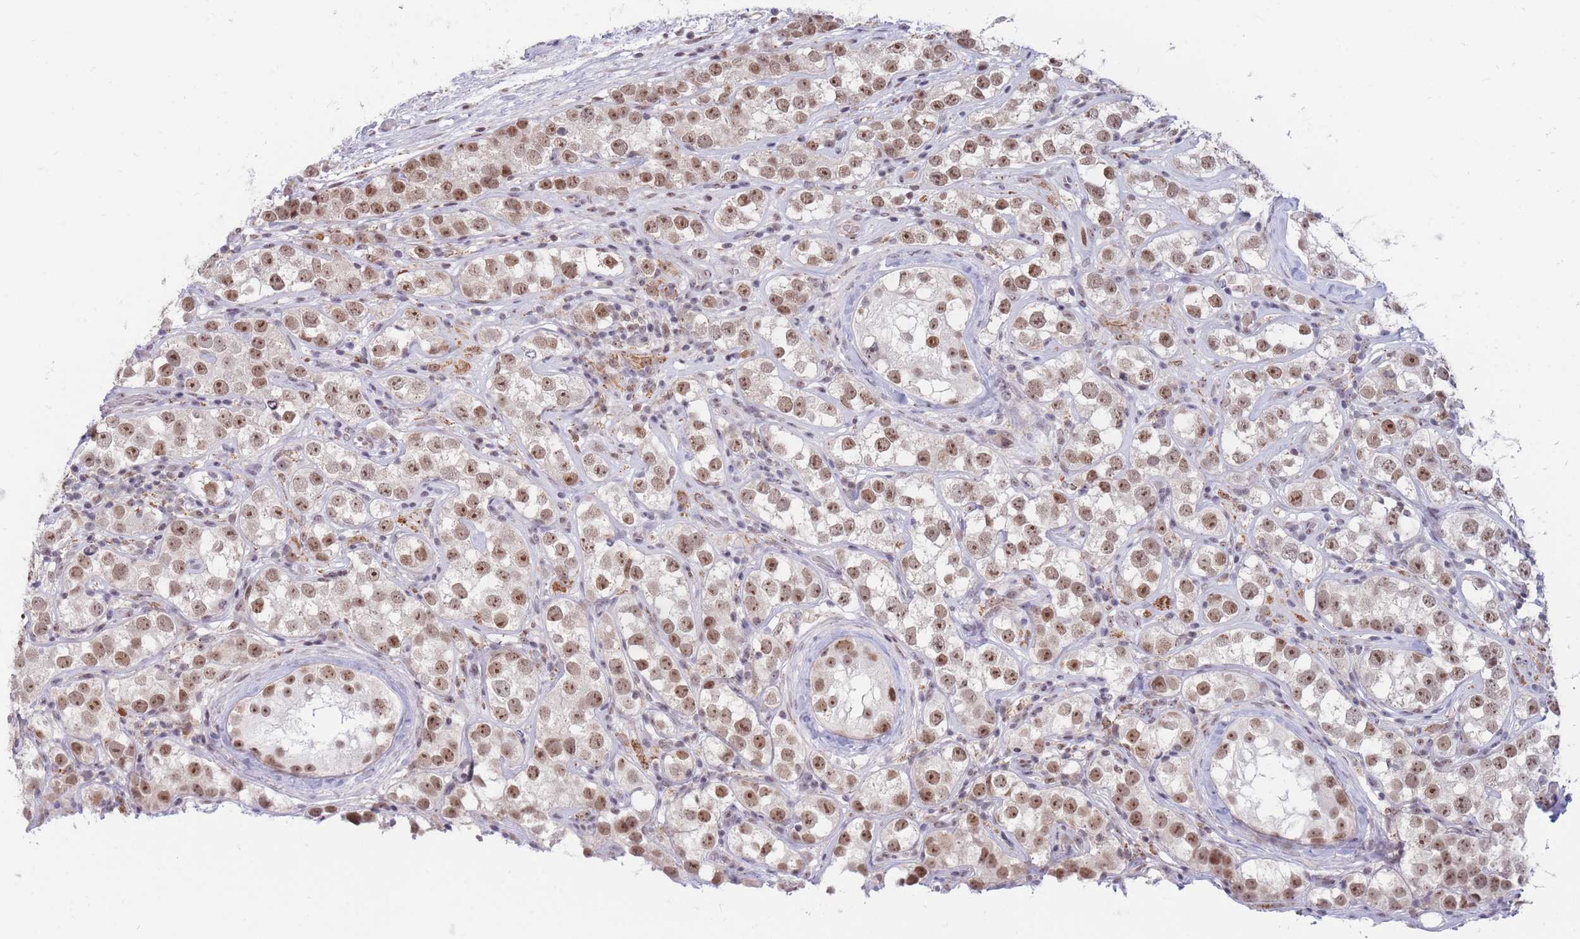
{"staining": {"intensity": "moderate", "quantity": ">75%", "location": "nuclear"}, "tissue": "testis cancer", "cell_type": "Tumor cells", "image_type": "cancer", "snomed": [{"axis": "morphology", "description": "Seminoma, NOS"}, {"axis": "topography", "description": "Testis"}], "caption": "Testis cancer was stained to show a protein in brown. There is medium levels of moderate nuclear positivity in approximately >75% of tumor cells. The staining was performed using DAB to visualize the protein expression in brown, while the nuclei were stained in blue with hematoxylin (Magnification: 20x).", "gene": "TARBP2", "patient": {"sex": "male", "age": 28}}